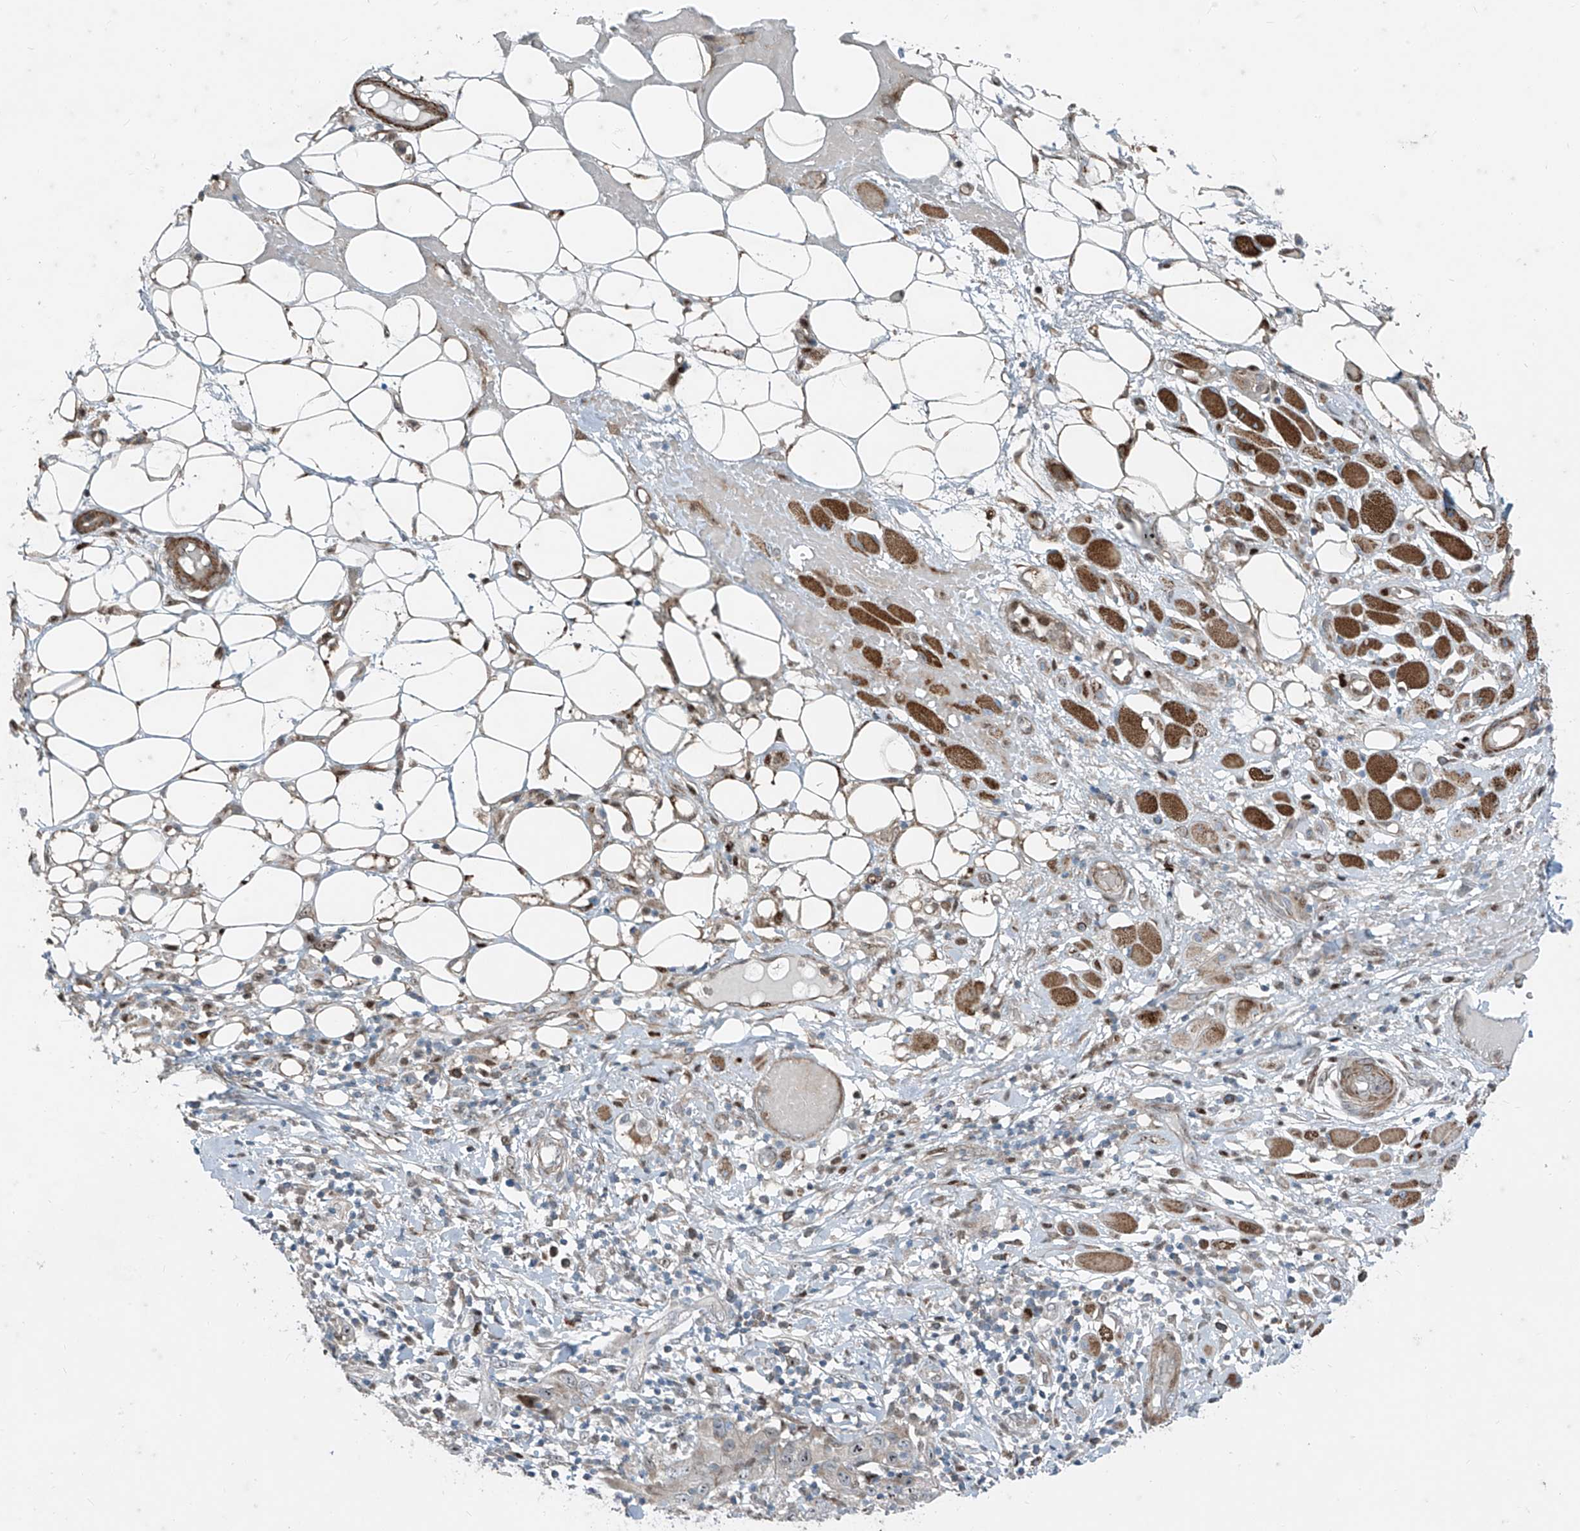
{"staining": {"intensity": "moderate", "quantity": "<25%", "location": "cytoplasmic/membranous"}, "tissue": "skin cancer", "cell_type": "Tumor cells", "image_type": "cancer", "snomed": [{"axis": "morphology", "description": "Squamous cell carcinoma, NOS"}, {"axis": "topography", "description": "Skin"}], "caption": "IHC of human skin squamous cell carcinoma reveals low levels of moderate cytoplasmic/membranous positivity in about <25% of tumor cells.", "gene": "PPCS", "patient": {"sex": "female", "age": 88}}